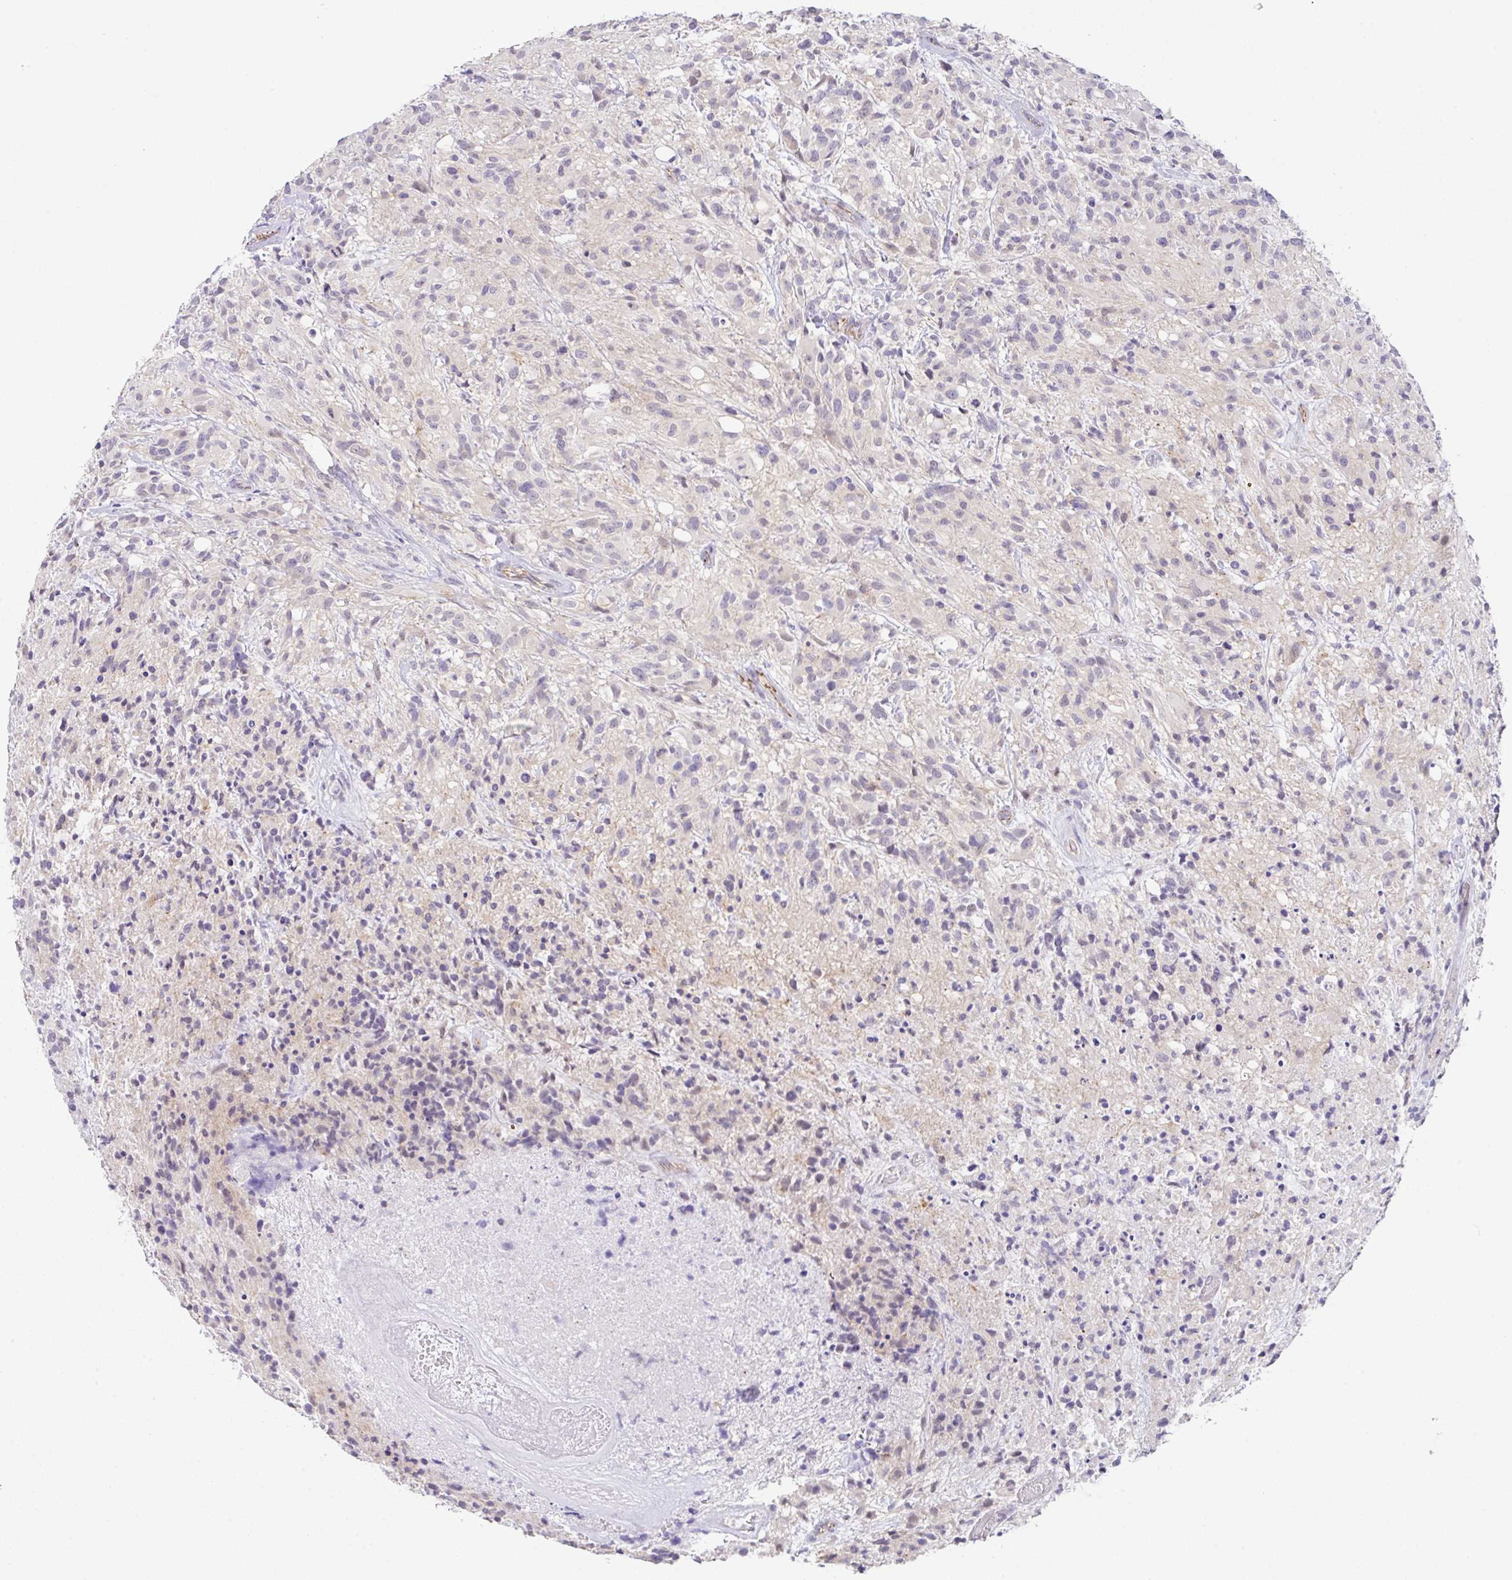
{"staining": {"intensity": "negative", "quantity": "none", "location": "none"}, "tissue": "glioma", "cell_type": "Tumor cells", "image_type": "cancer", "snomed": [{"axis": "morphology", "description": "Glioma, malignant, High grade"}, {"axis": "topography", "description": "Brain"}], "caption": "Tumor cells are negative for brown protein staining in glioma.", "gene": "CGNL1", "patient": {"sex": "female", "age": 67}}